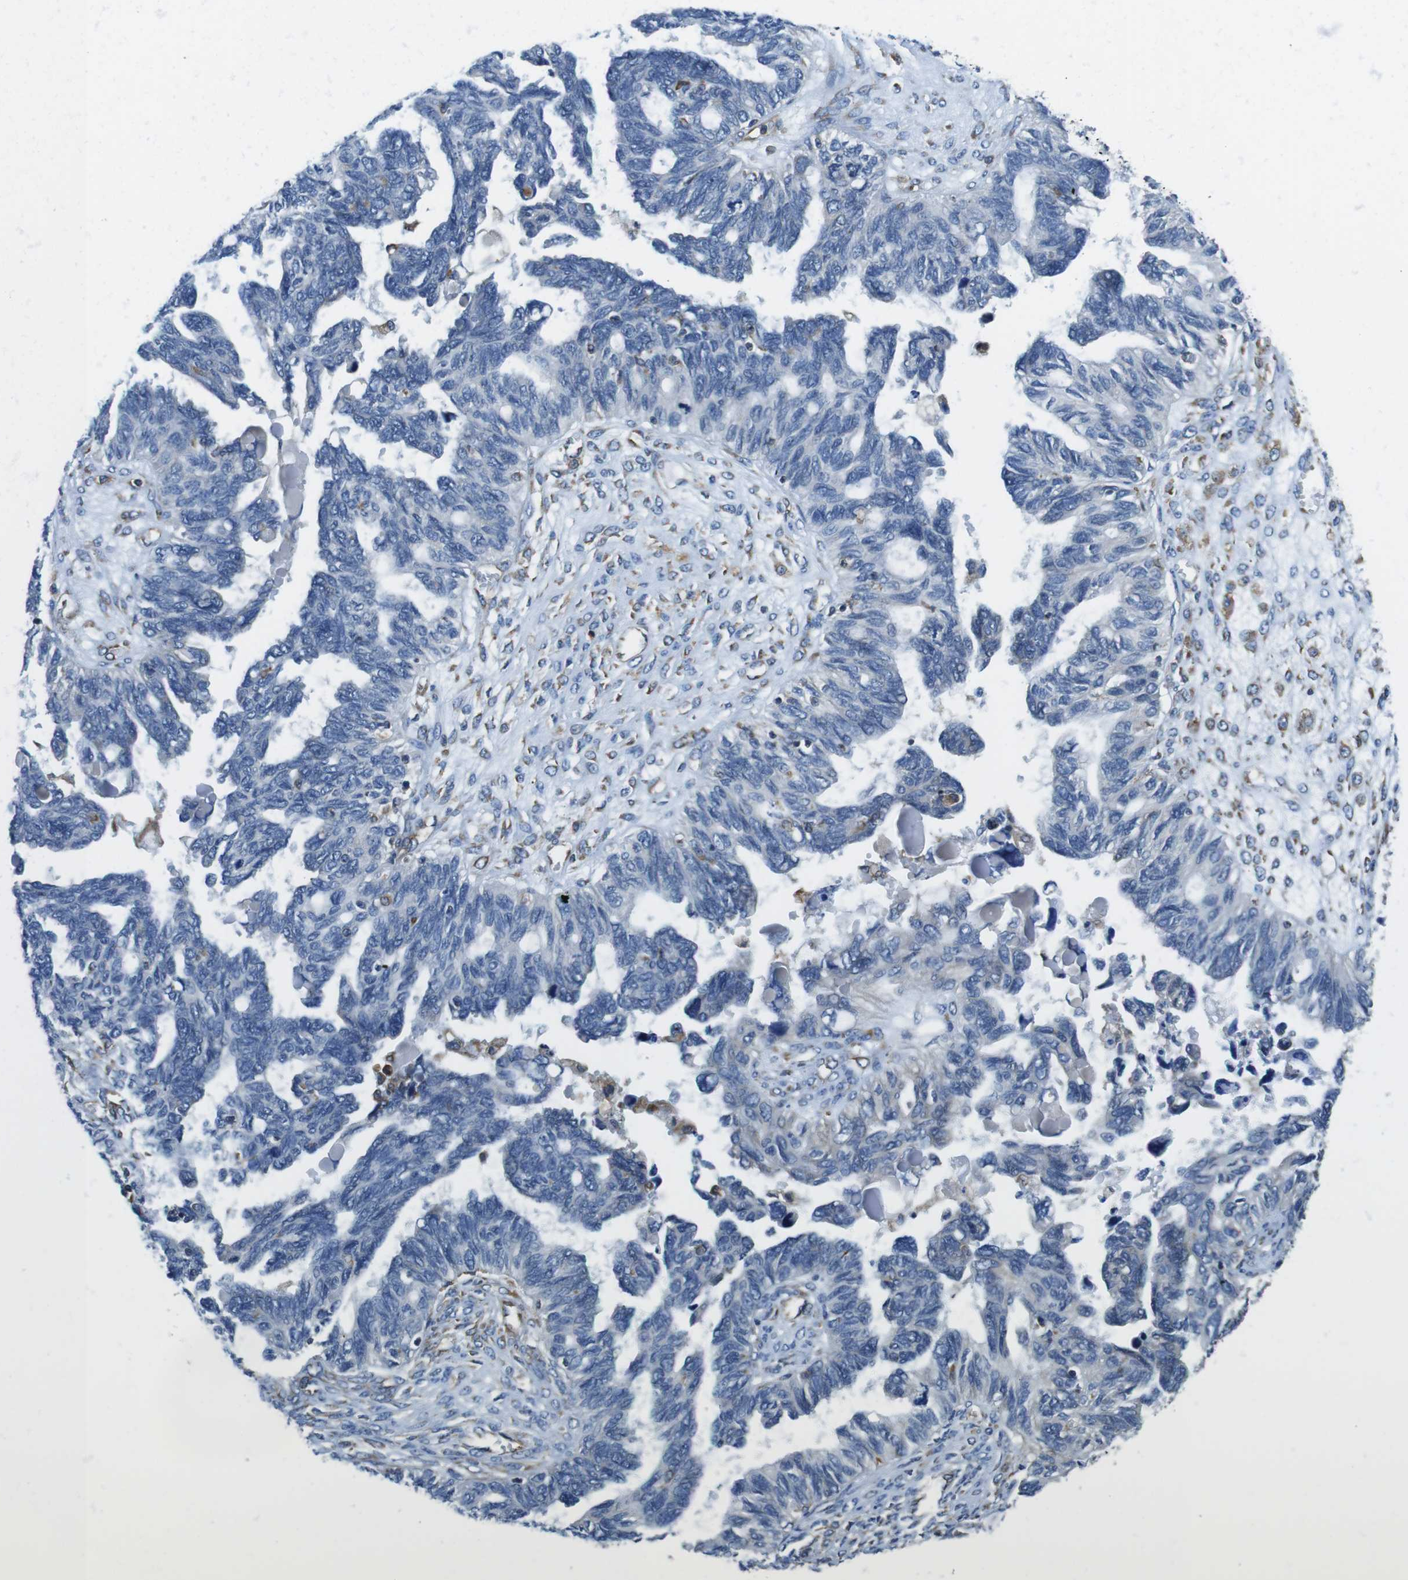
{"staining": {"intensity": "negative", "quantity": "none", "location": "none"}, "tissue": "ovarian cancer", "cell_type": "Tumor cells", "image_type": "cancer", "snomed": [{"axis": "morphology", "description": "Cystadenocarcinoma, serous, NOS"}, {"axis": "topography", "description": "Ovary"}], "caption": "Ovarian serous cystadenocarcinoma was stained to show a protein in brown. There is no significant positivity in tumor cells.", "gene": "UGGT1", "patient": {"sex": "female", "age": 79}}